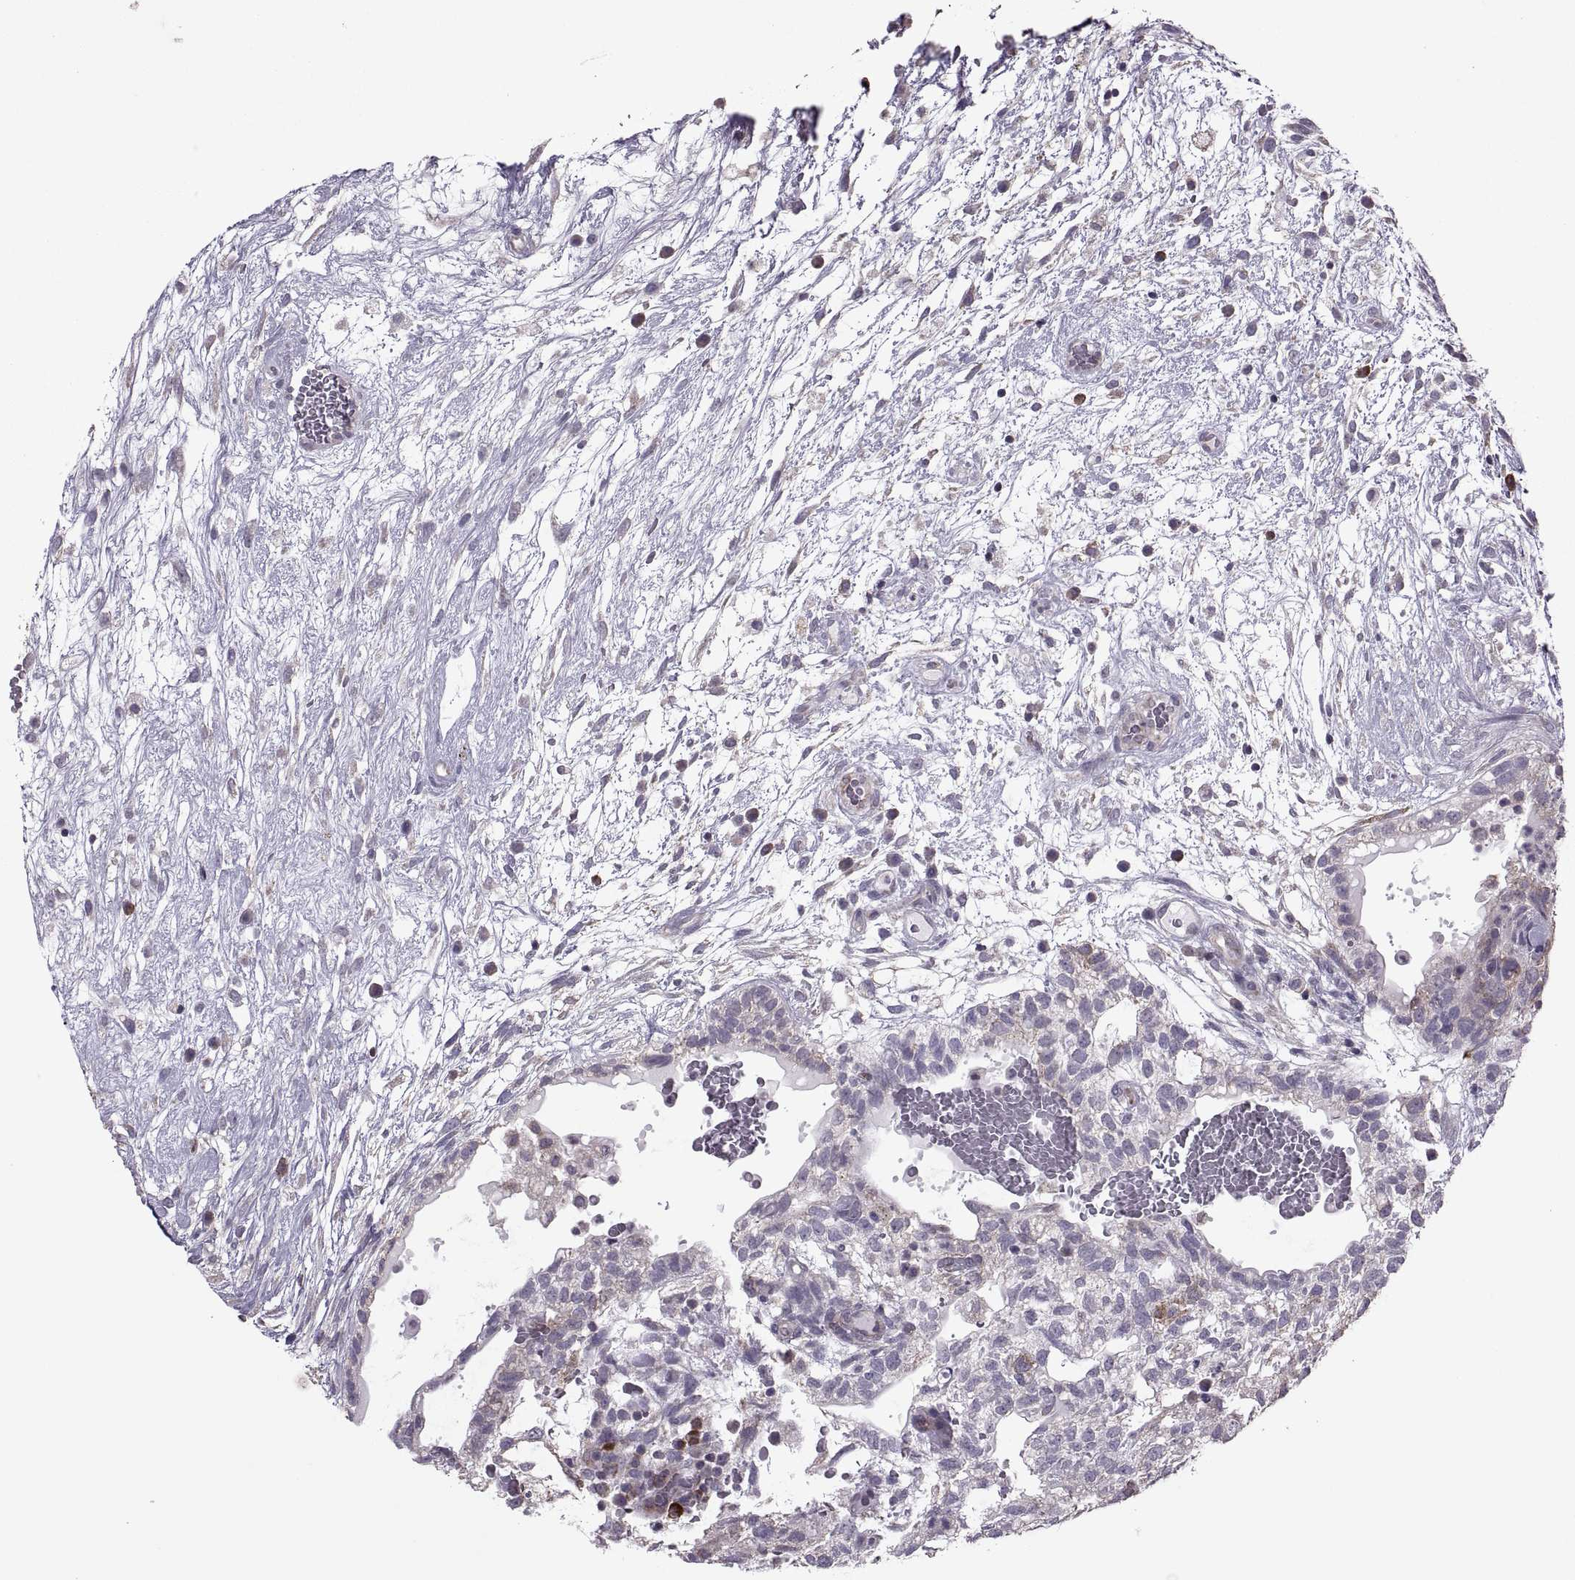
{"staining": {"intensity": "strong", "quantity": "<25%", "location": "cytoplasmic/membranous"}, "tissue": "testis cancer", "cell_type": "Tumor cells", "image_type": "cancer", "snomed": [{"axis": "morphology", "description": "Normal tissue, NOS"}, {"axis": "morphology", "description": "Carcinoma, Embryonal, NOS"}, {"axis": "topography", "description": "Testis"}], "caption": "IHC (DAB (3,3'-diaminobenzidine)) staining of human testis cancer (embryonal carcinoma) displays strong cytoplasmic/membranous protein positivity in about <25% of tumor cells. Using DAB (3,3'-diaminobenzidine) (brown) and hematoxylin (blue) stains, captured at high magnification using brightfield microscopy.", "gene": "PABPC1", "patient": {"sex": "male", "age": 32}}